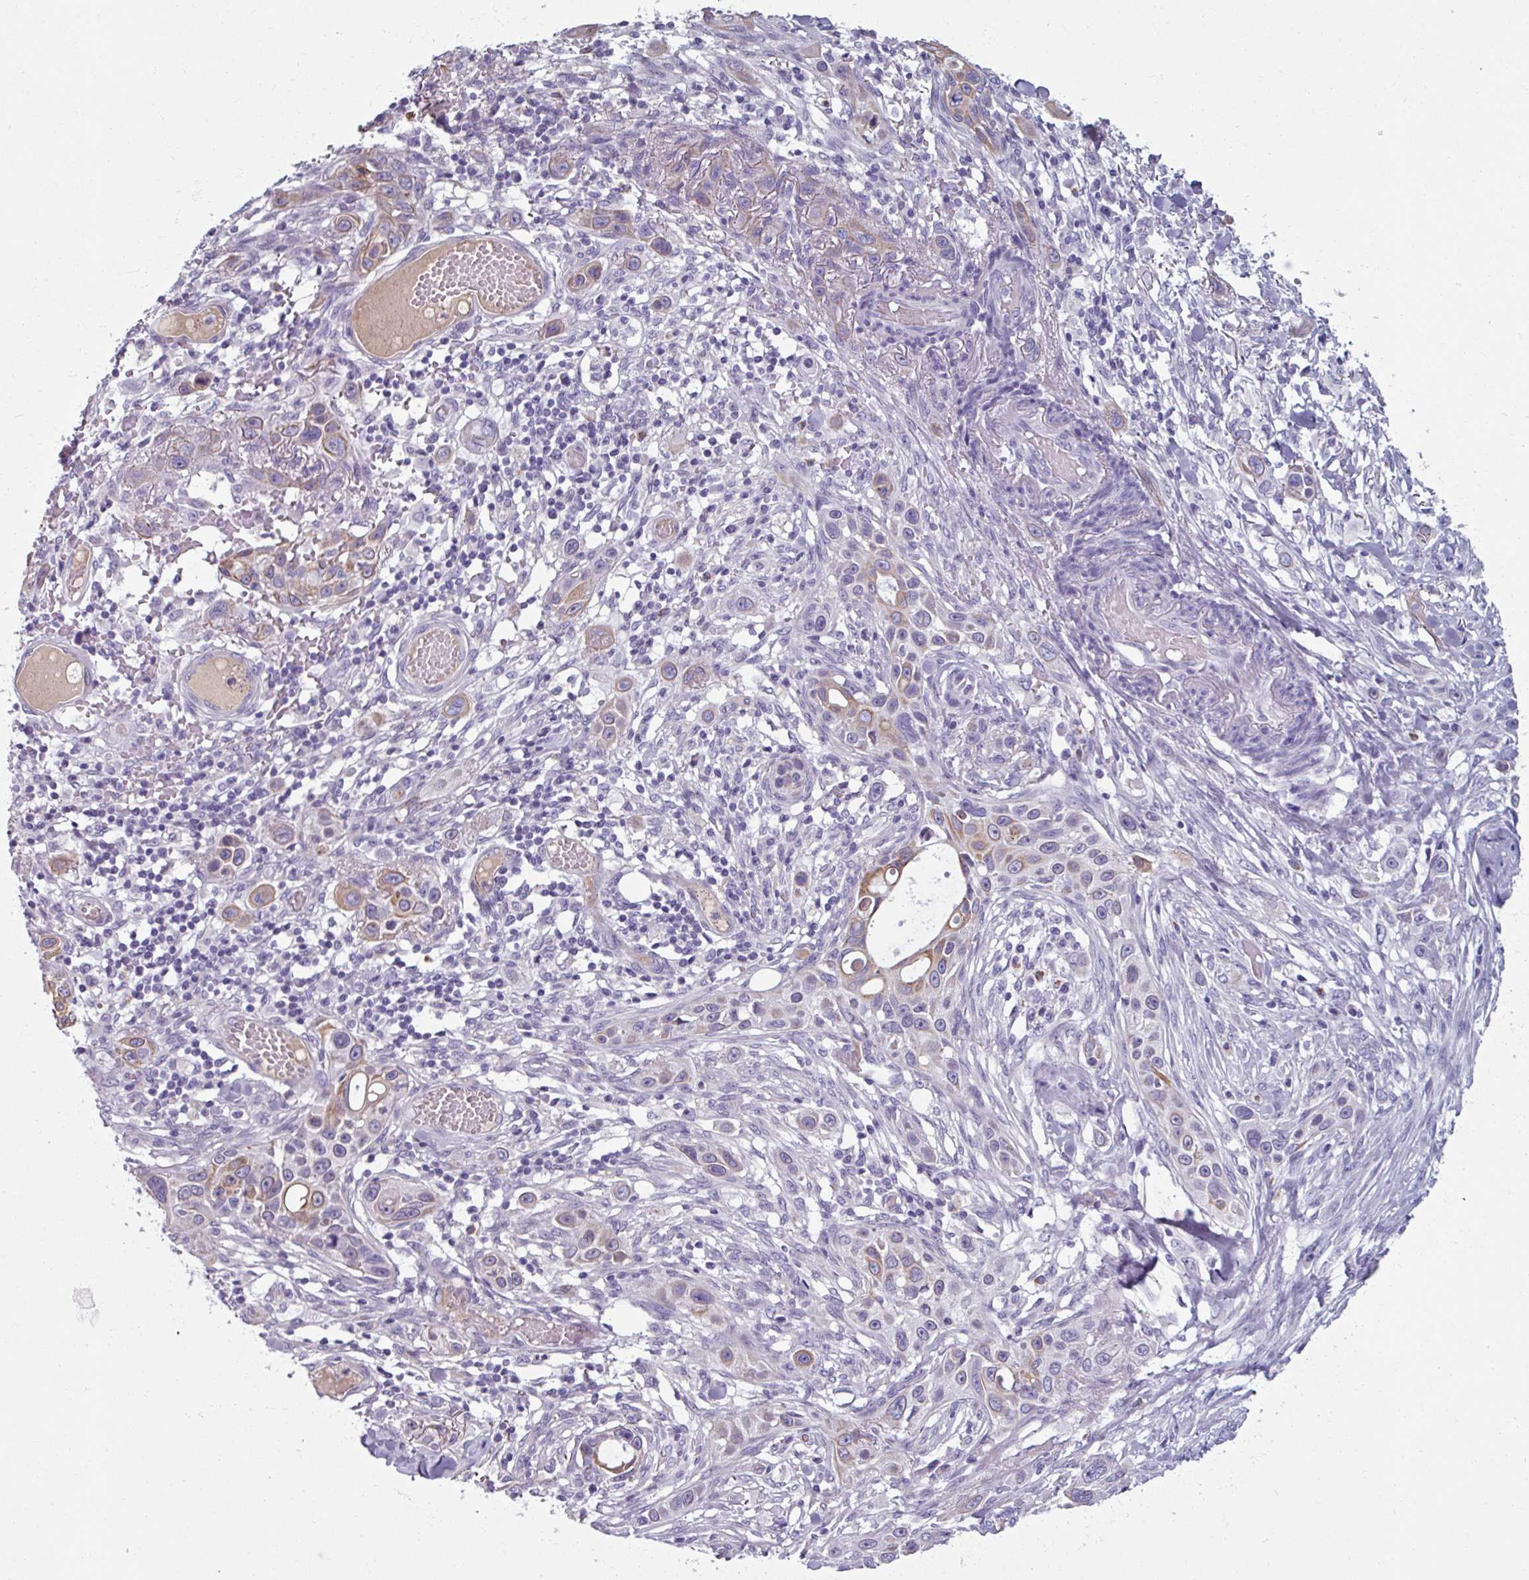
{"staining": {"intensity": "moderate", "quantity": "<25%", "location": "cytoplasmic/membranous"}, "tissue": "skin cancer", "cell_type": "Tumor cells", "image_type": "cancer", "snomed": [{"axis": "morphology", "description": "Squamous cell carcinoma, NOS"}, {"axis": "topography", "description": "Skin"}], "caption": "An image of human skin cancer (squamous cell carcinoma) stained for a protein demonstrates moderate cytoplasmic/membranous brown staining in tumor cells.", "gene": "SPESP1", "patient": {"sex": "female", "age": 69}}